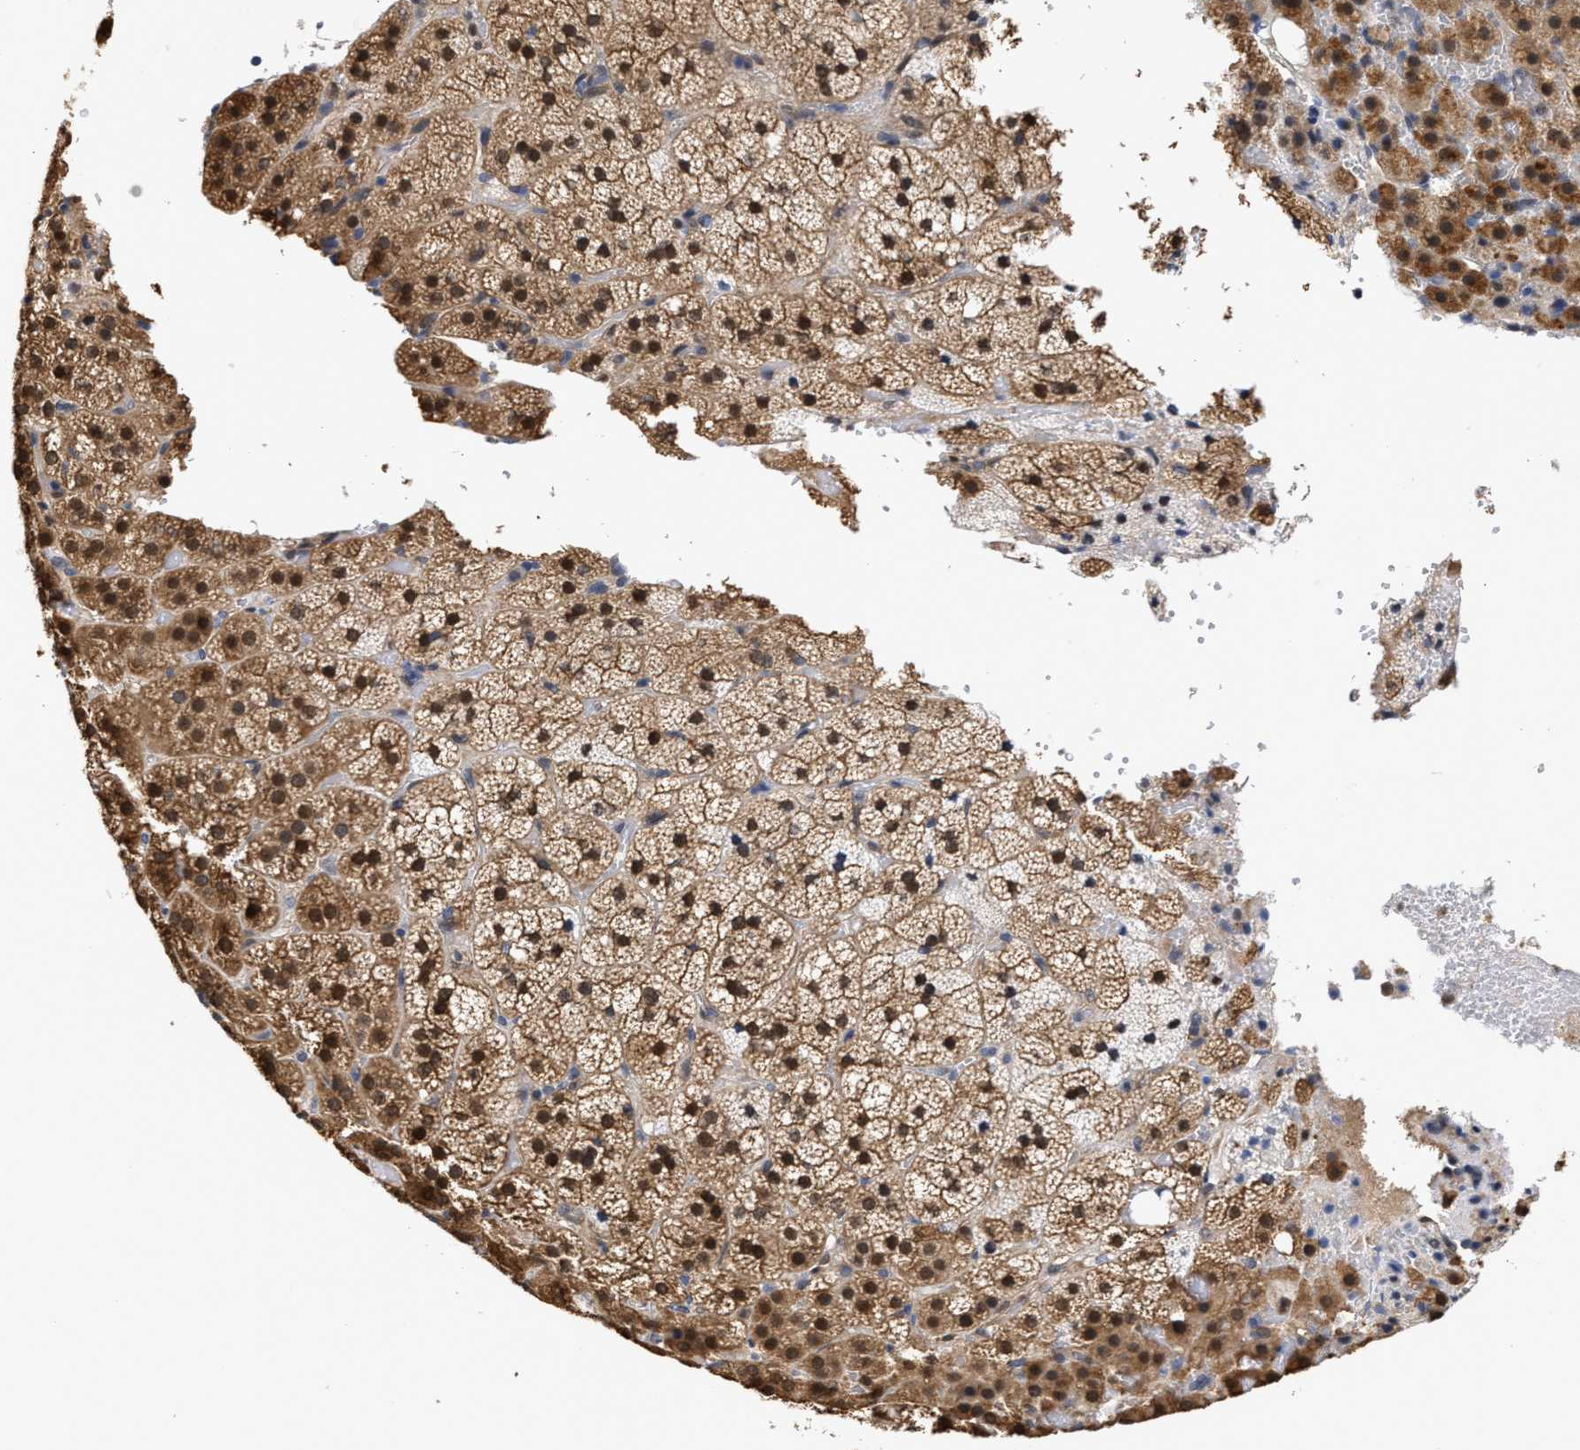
{"staining": {"intensity": "moderate", "quantity": ">75%", "location": "cytoplasmic/membranous,nuclear"}, "tissue": "adrenal gland", "cell_type": "Glandular cells", "image_type": "normal", "snomed": [{"axis": "morphology", "description": "Normal tissue, NOS"}, {"axis": "topography", "description": "Adrenal gland"}], "caption": "Unremarkable adrenal gland shows moderate cytoplasmic/membranous,nuclear expression in about >75% of glandular cells, visualized by immunohistochemistry. (brown staining indicates protein expression, while blue staining denotes nuclei).", "gene": "KLHDC1", "patient": {"sex": "female", "age": 59}}